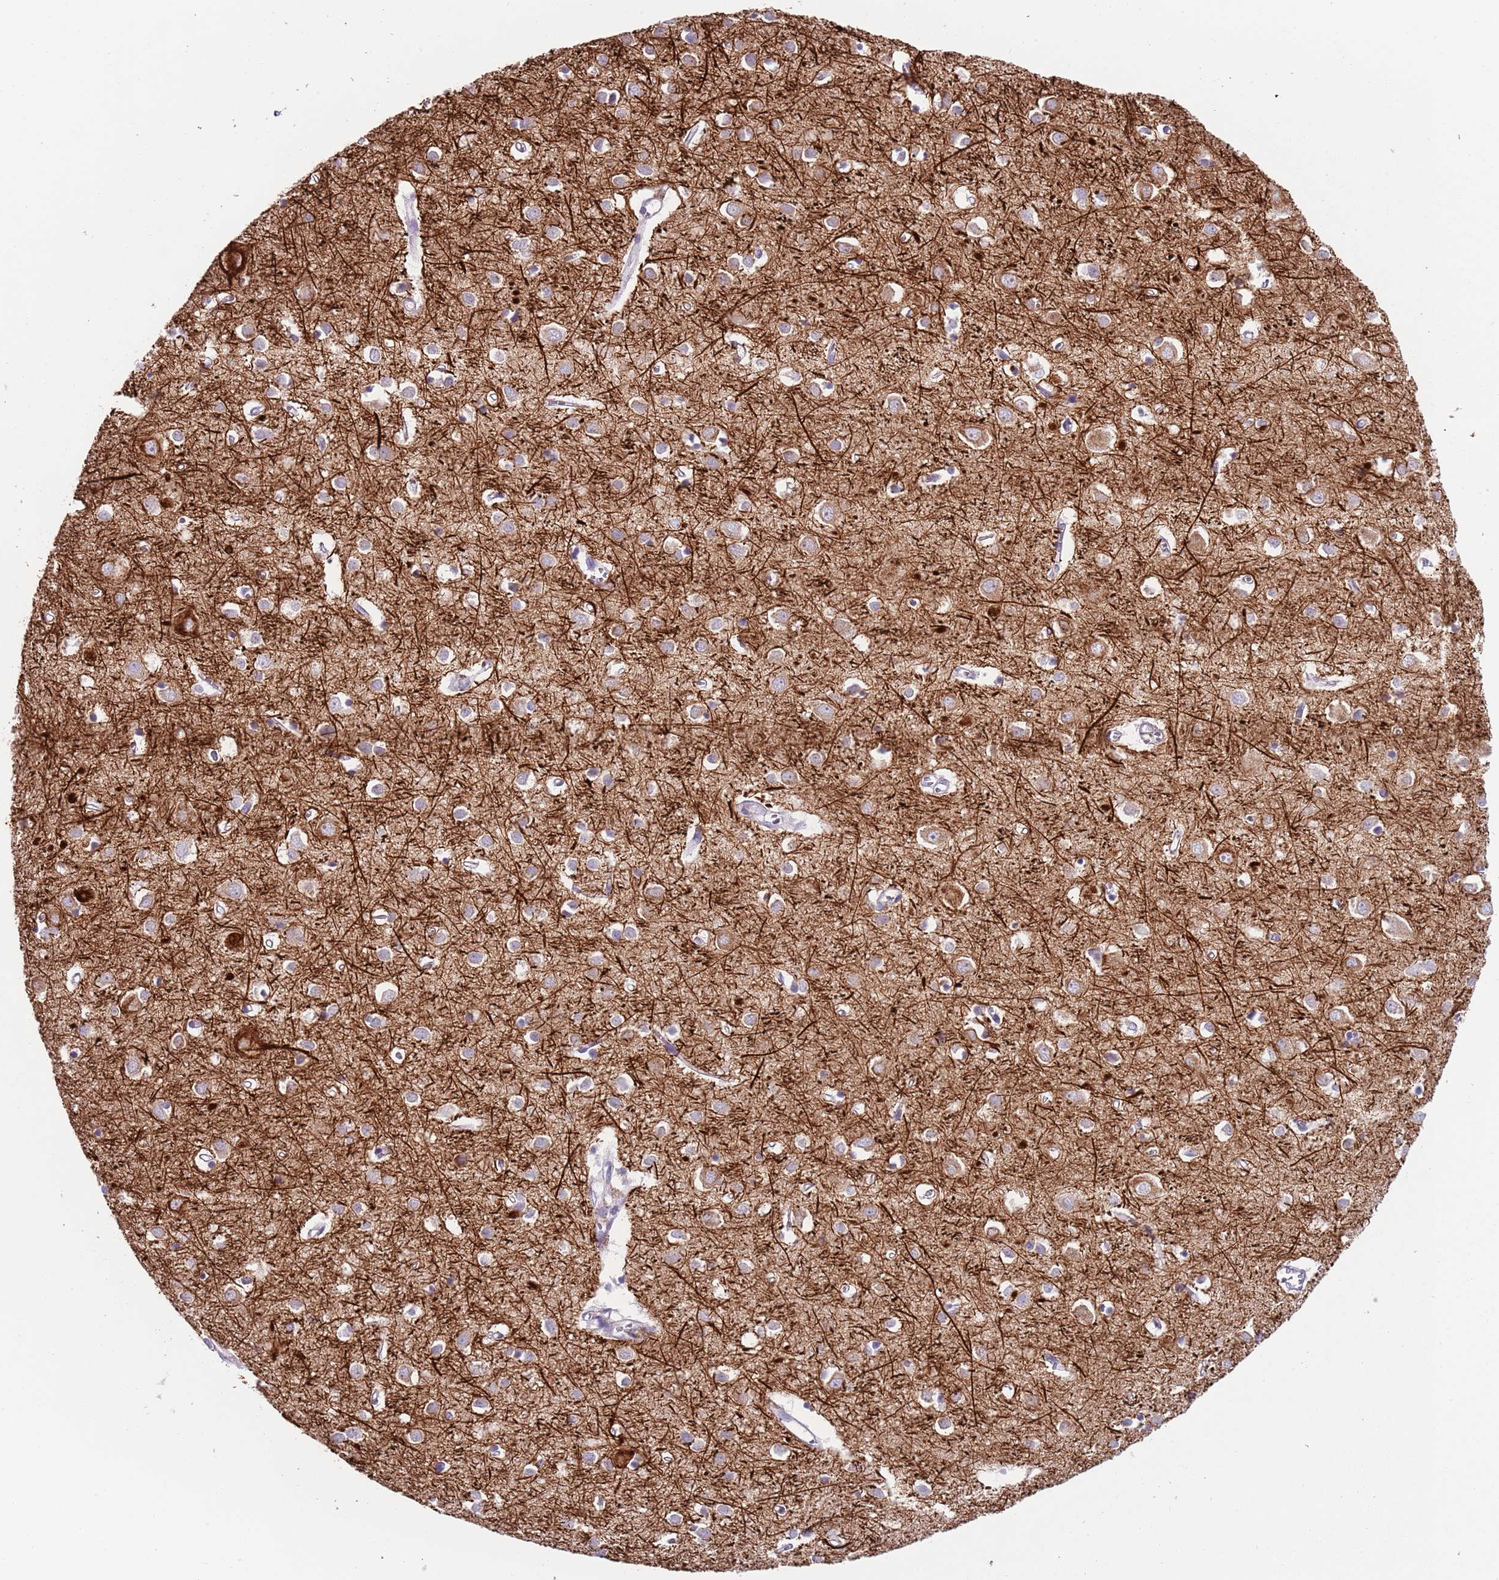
{"staining": {"intensity": "negative", "quantity": "none", "location": "none"}, "tissue": "cerebral cortex", "cell_type": "Endothelial cells", "image_type": "normal", "snomed": [{"axis": "morphology", "description": "Normal tissue, NOS"}, {"axis": "topography", "description": "Cerebral cortex"}], "caption": "Immunohistochemistry (IHC) of benign human cerebral cortex demonstrates no expression in endothelial cells.", "gene": "C2CD3", "patient": {"sex": "female", "age": 64}}